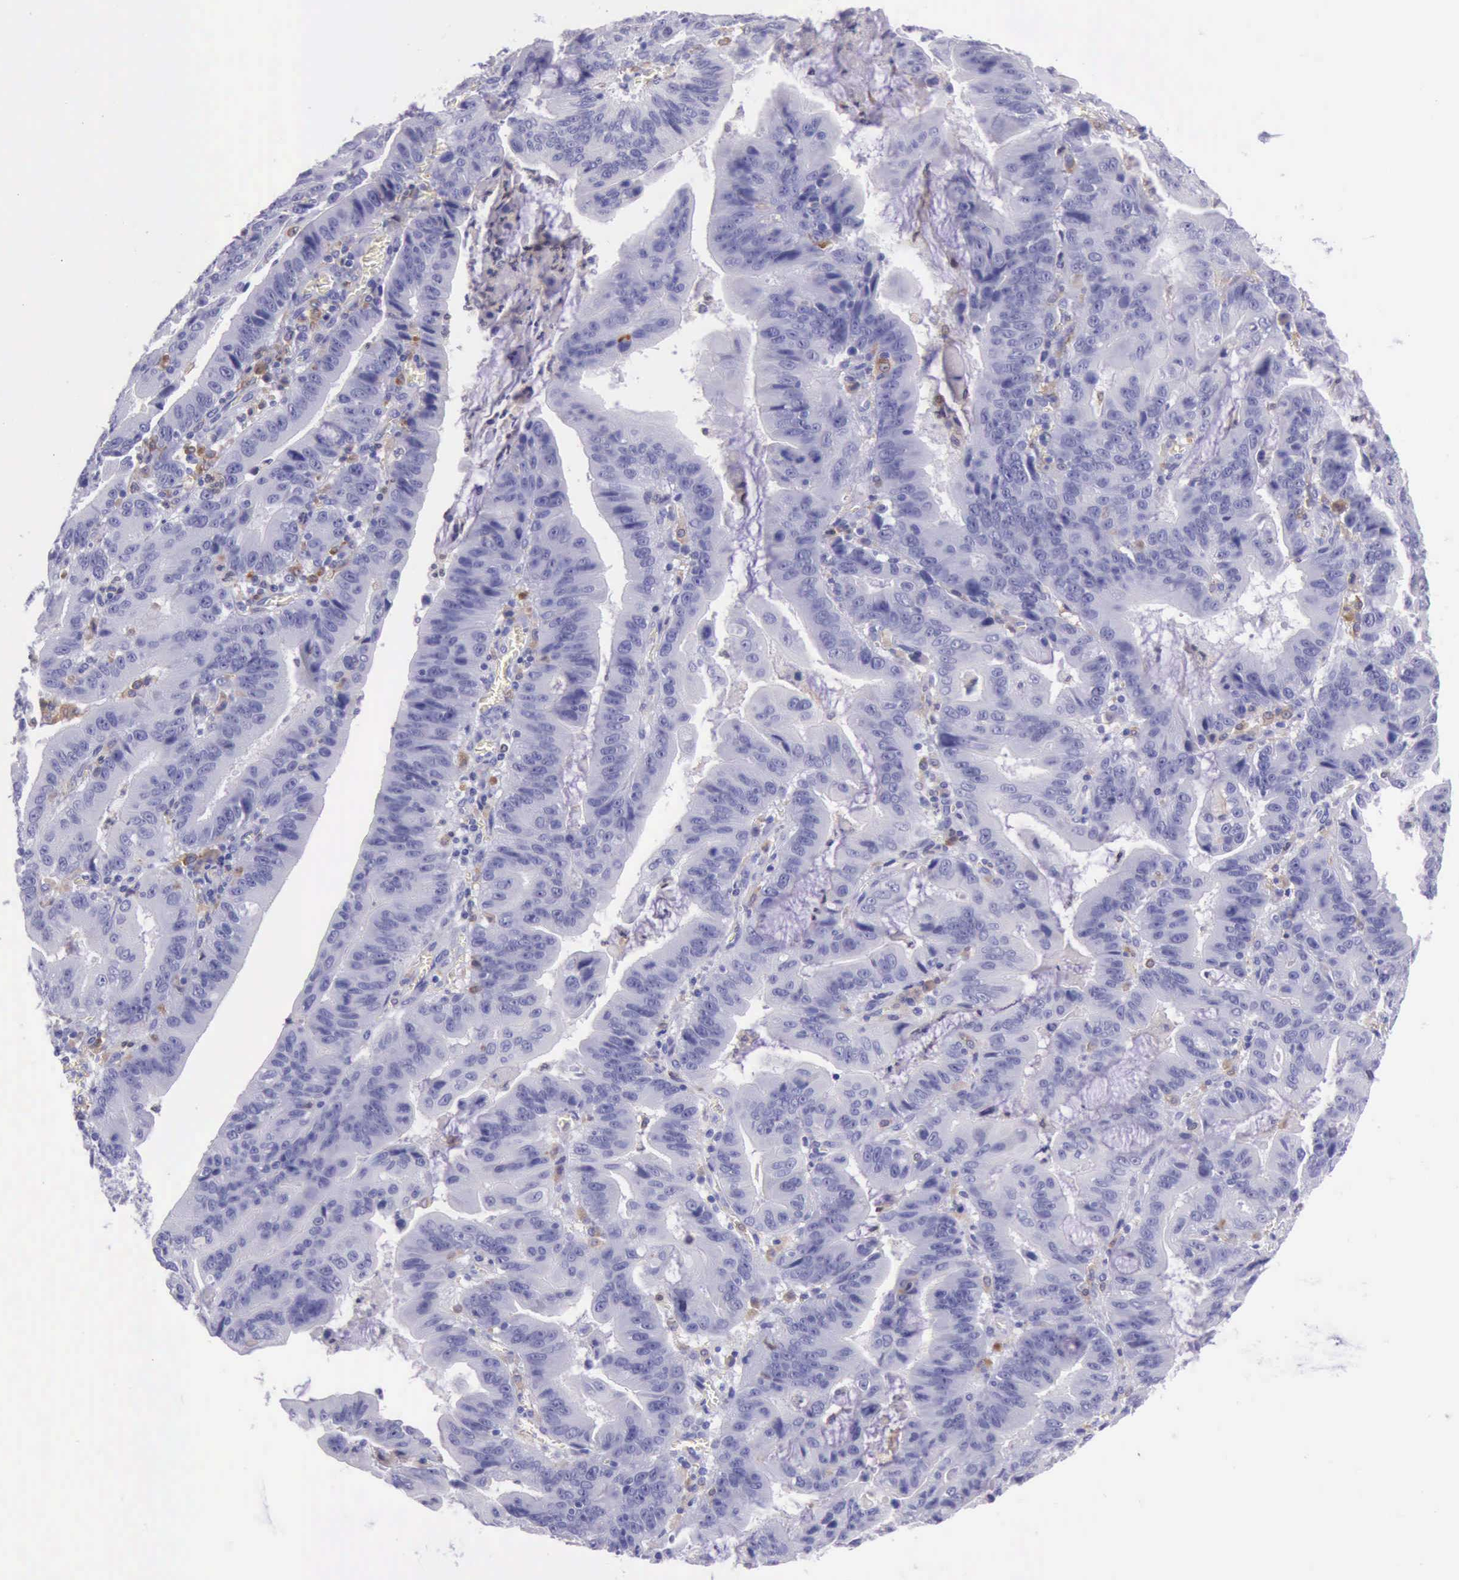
{"staining": {"intensity": "negative", "quantity": "none", "location": "none"}, "tissue": "stomach cancer", "cell_type": "Tumor cells", "image_type": "cancer", "snomed": [{"axis": "morphology", "description": "Adenocarcinoma, NOS"}, {"axis": "topography", "description": "Stomach, upper"}], "caption": "This is an immunohistochemistry image of human stomach cancer (adenocarcinoma). There is no positivity in tumor cells.", "gene": "BTK", "patient": {"sex": "male", "age": 63}}